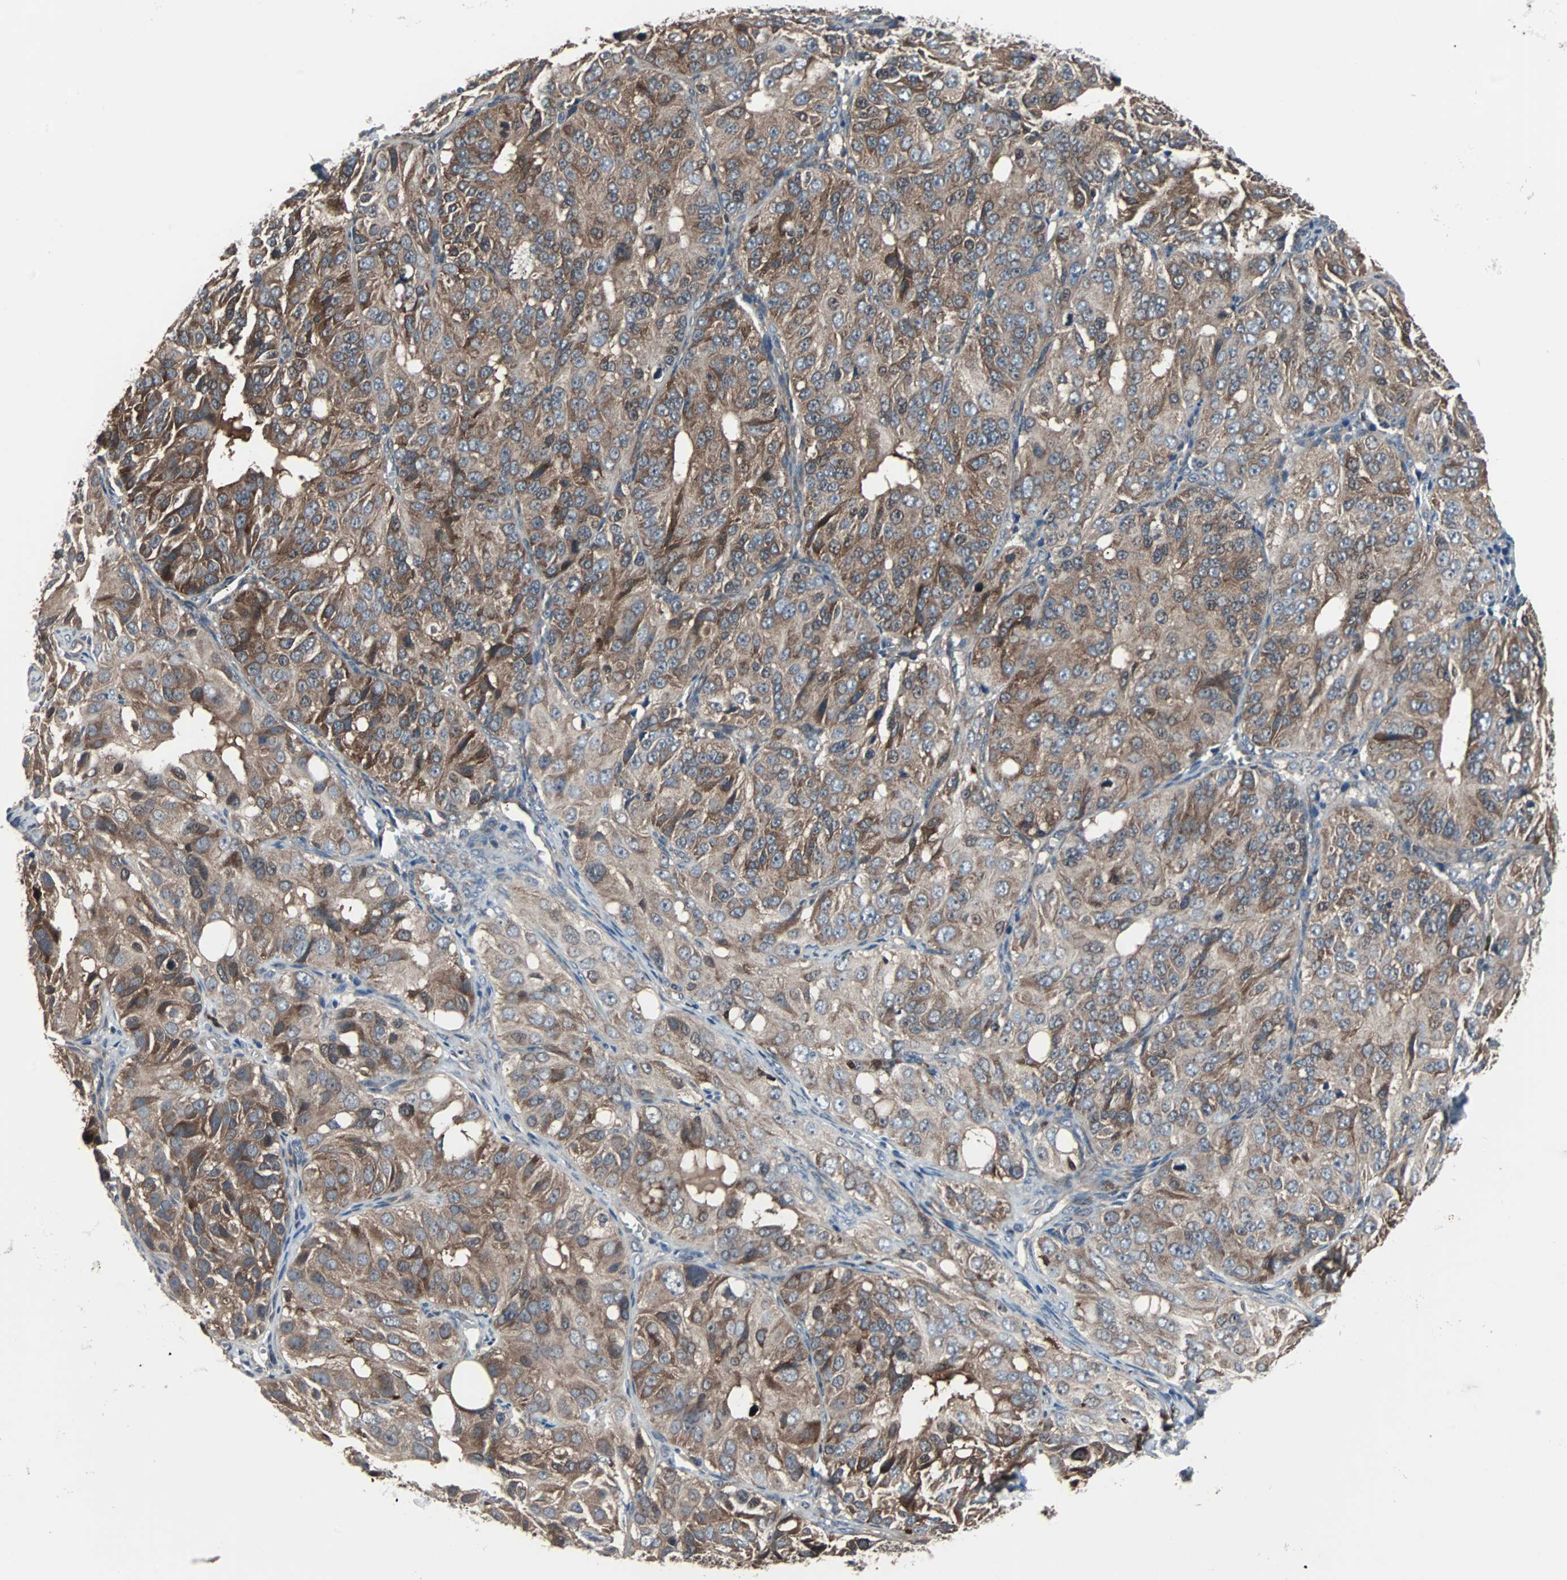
{"staining": {"intensity": "moderate", "quantity": ">75%", "location": "cytoplasmic/membranous"}, "tissue": "ovarian cancer", "cell_type": "Tumor cells", "image_type": "cancer", "snomed": [{"axis": "morphology", "description": "Carcinoma, endometroid"}, {"axis": "topography", "description": "Ovary"}], "caption": "Immunohistochemistry (IHC) micrograph of neoplastic tissue: ovarian cancer (endometroid carcinoma) stained using immunohistochemistry displays medium levels of moderate protein expression localized specifically in the cytoplasmic/membranous of tumor cells, appearing as a cytoplasmic/membranous brown color.", "gene": "PAK1", "patient": {"sex": "female", "age": 51}}